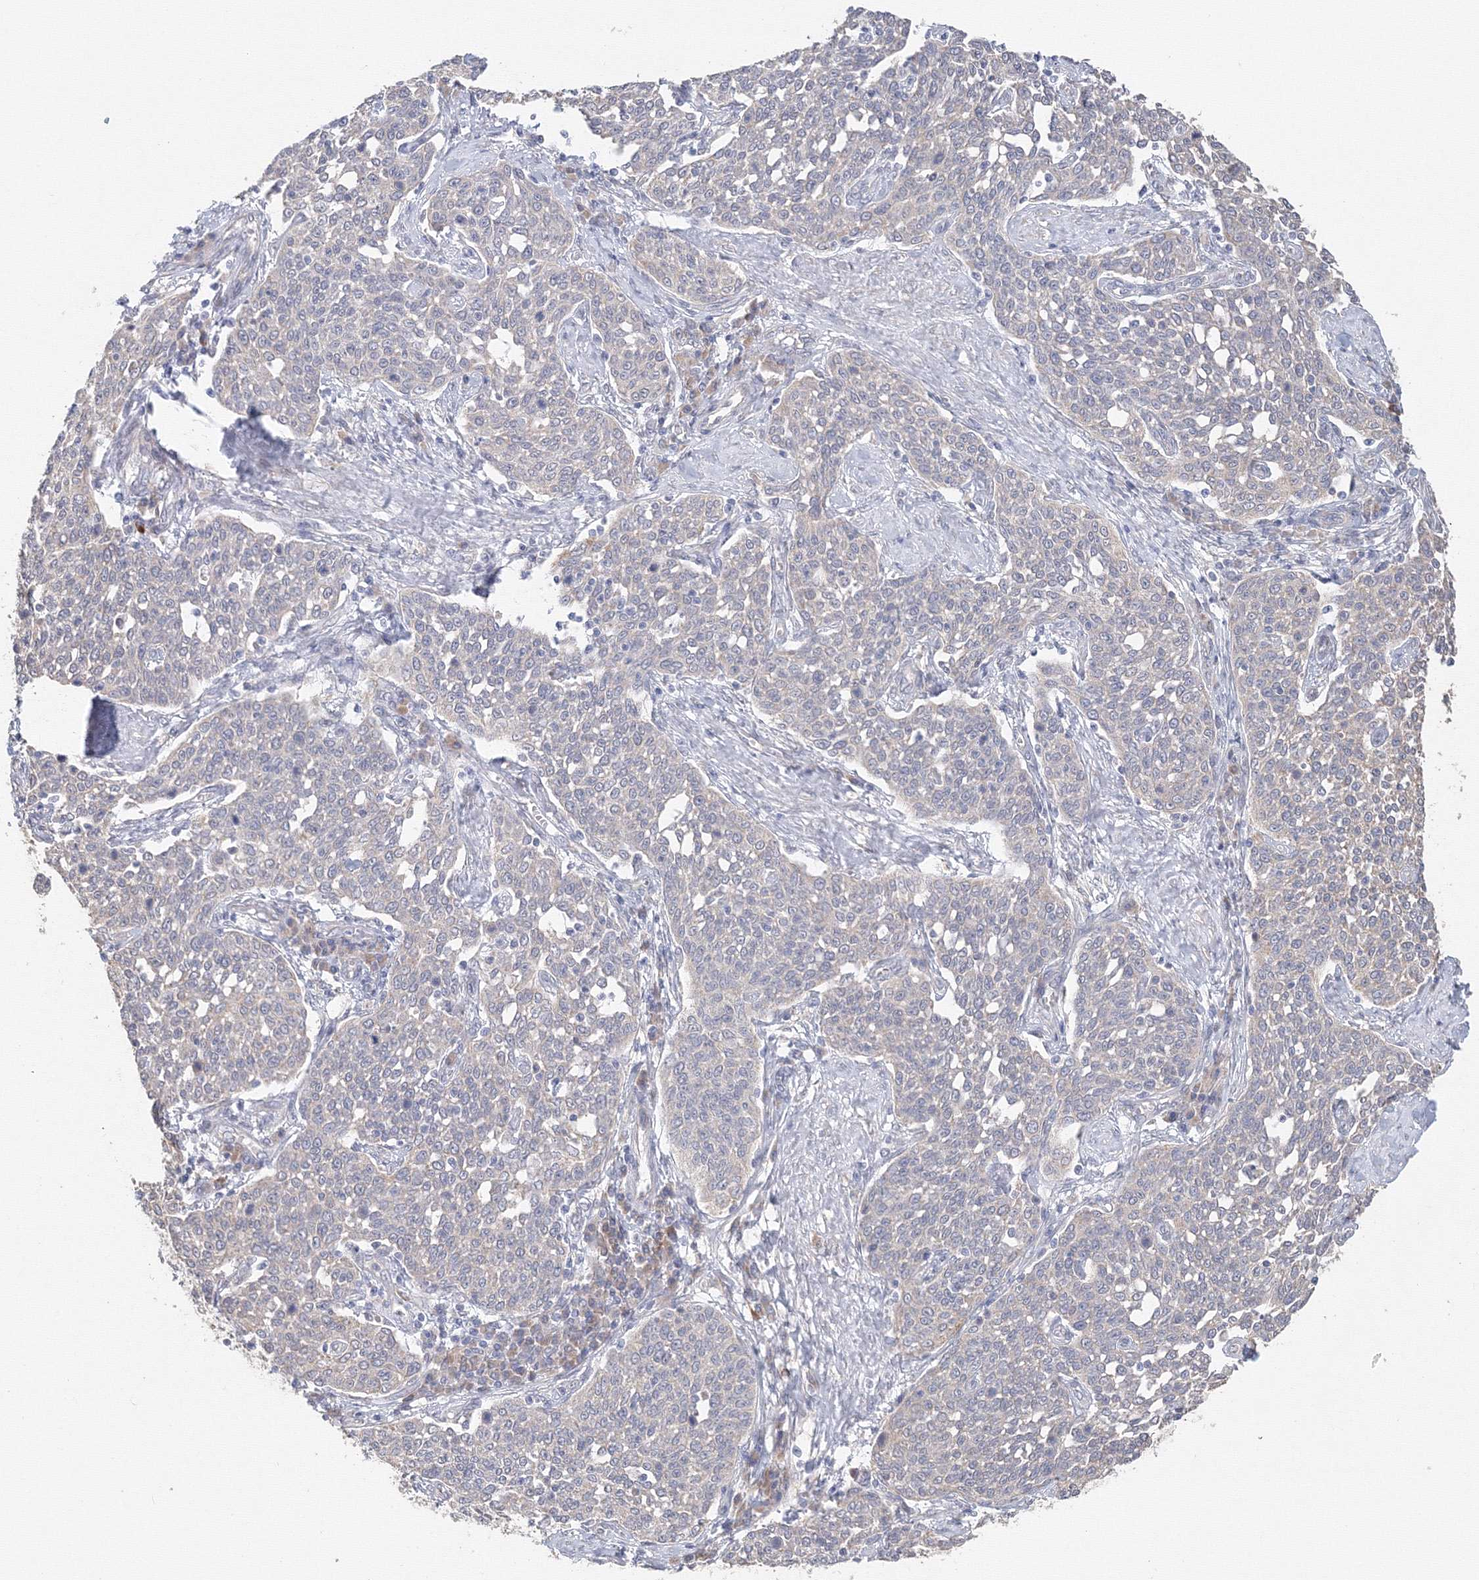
{"staining": {"intensity": "negative", "quantity": "none", "location": "none"}, "tissue": "cervical cancer", "cell_type": "Tumor cells", "image_type": "cancer", "snomed": [{"axis": "morphology", "description": "Squamous cell carcinoma, NOS"}, {"axis": "topography", "description": "Cervix"}], "caption": "Immunohistochemistry (IHC) image of human cervical squamous cell carcinoma stained for a protein (brown), which exhibits no positivity in tumor cells.", "gene": "DHRS12", "patient": {"sex": "female", "age": 34}}